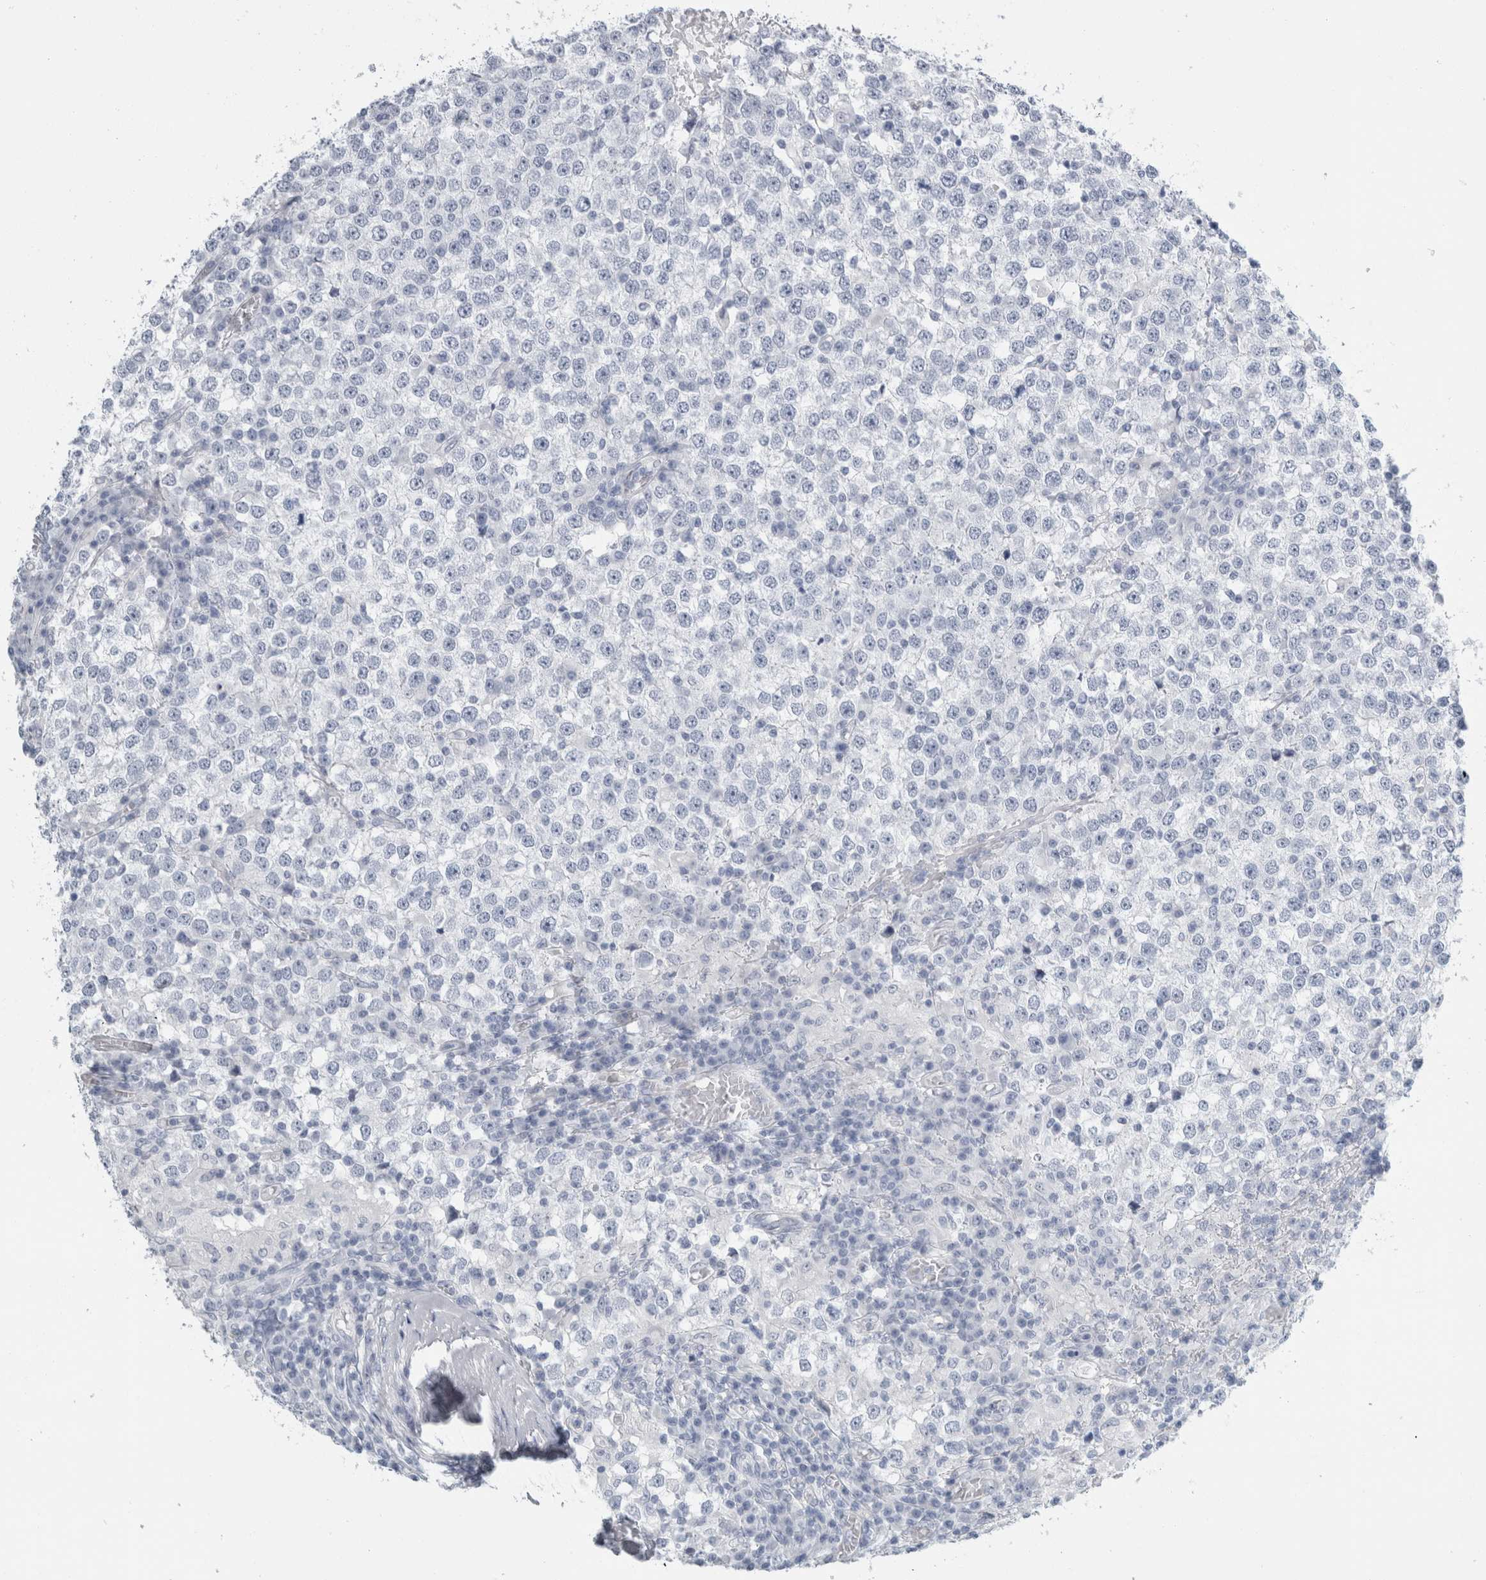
{"staining": {"intensity": "negative", "quantity": "none", "location": "none"}, "tissue": "testis cancer", "cell_type": "Tumor cells", "image_type": "cancer", "snomed": [{"axis": "morphology", "description": "Seminoma, NOS"}, {"axis": "topography", "description": "Testis"}], "caption": "Immunohistochemistry (IHC) histopathology image of neoplastic tissue: human seminoma (testis) stained with DAB shows no significant protein positivity in tumor cells. Nuclei are stained in blue.", "gene": "RPH3AL", "patient": {"sex": "male", "age": 65}}